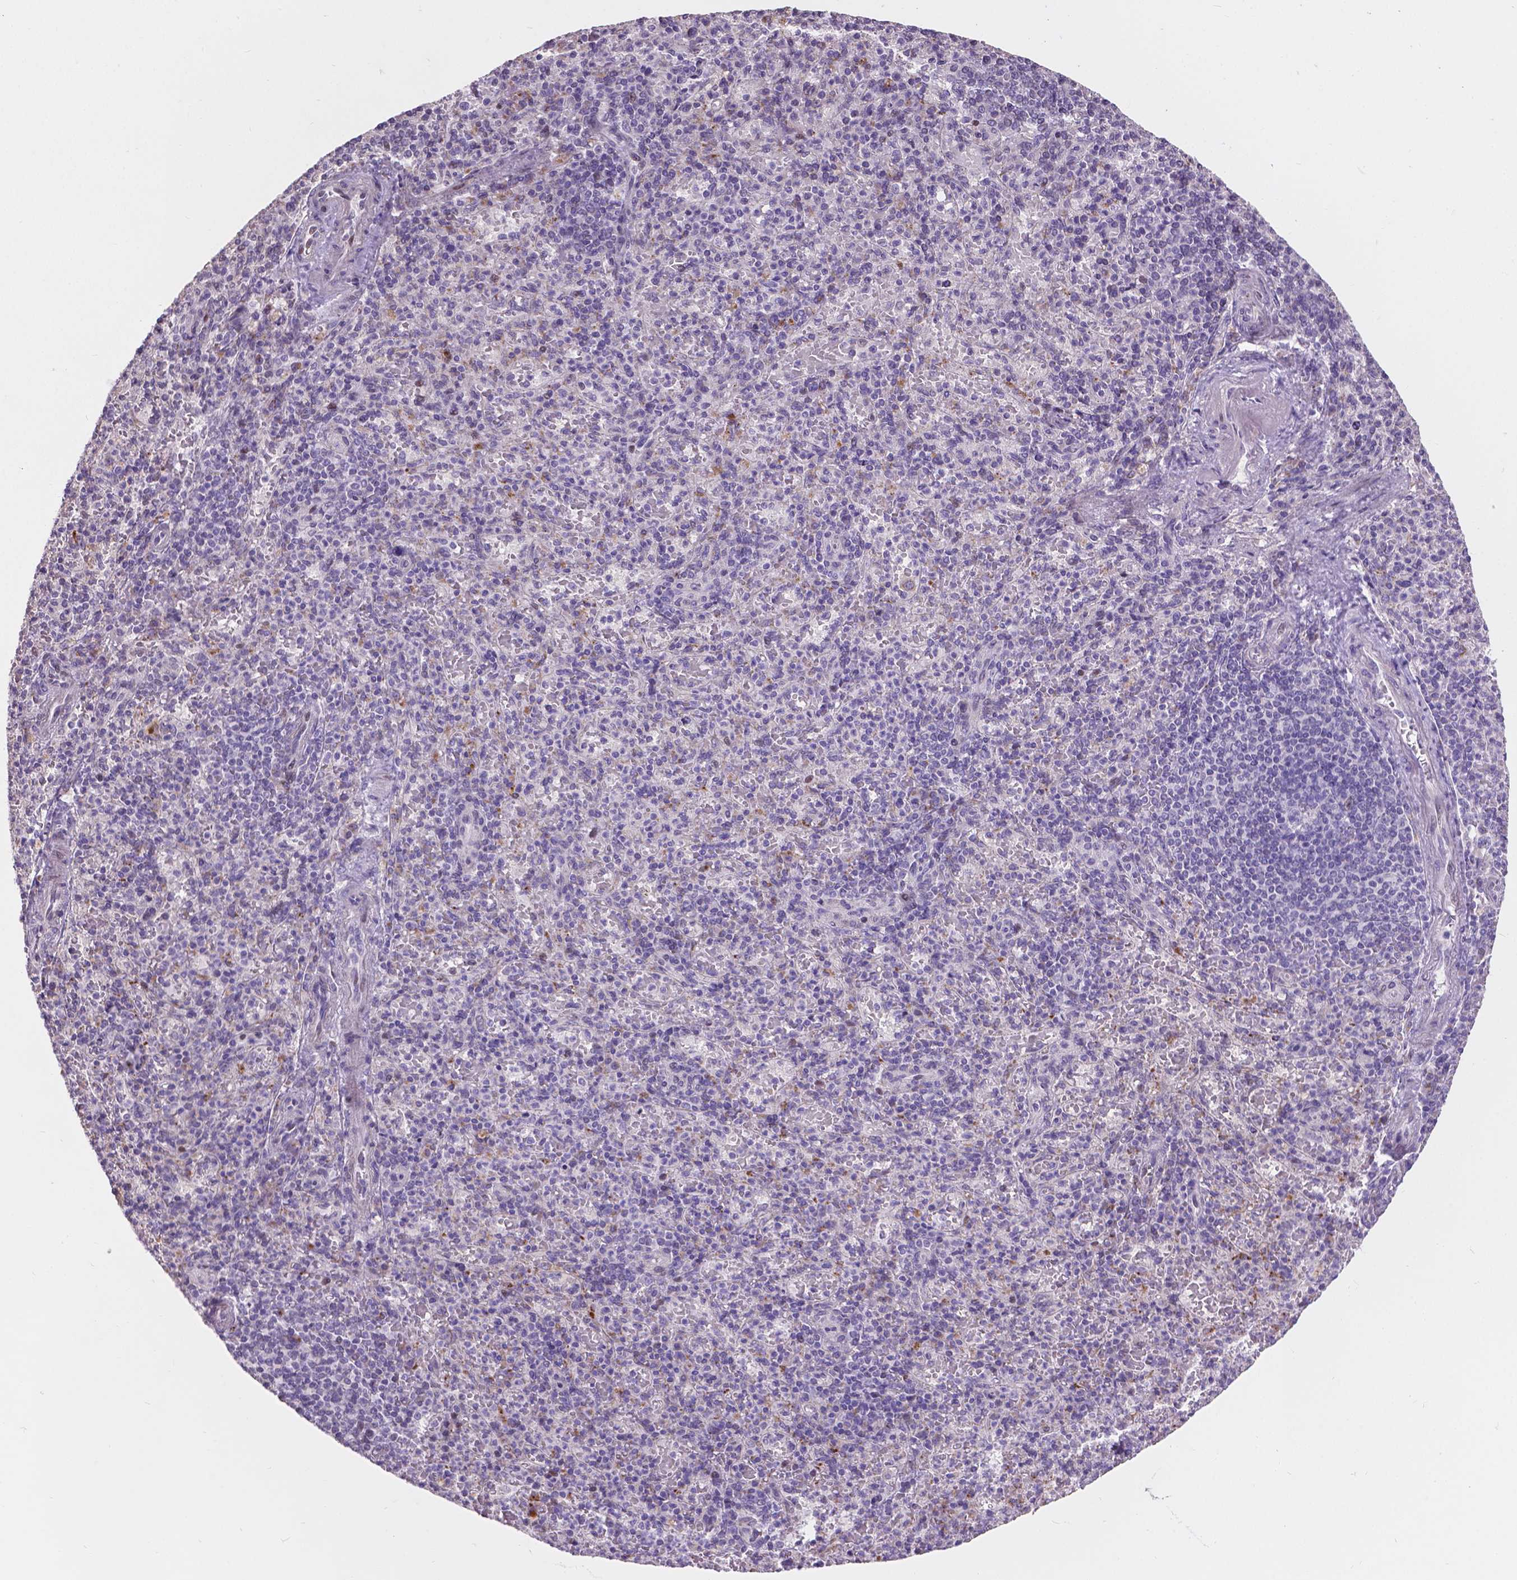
{"staining": {"intensity": "negative", "quantity": "none", "location": "none"}, "tissue": "spleen", "cell_type": "Cells in red pulp", "image_type": "normal", "snomed": [{"axis": "morphology", "description": "Normal tissue, NOS"}, {"axis": "topography", "description": "Spleen"}], "caption": "Spleen stained for a protein using IHC displays no staining cells in red pulp.", "gene": "MYH14", "patient": {"sex": "female", "age": 74}}